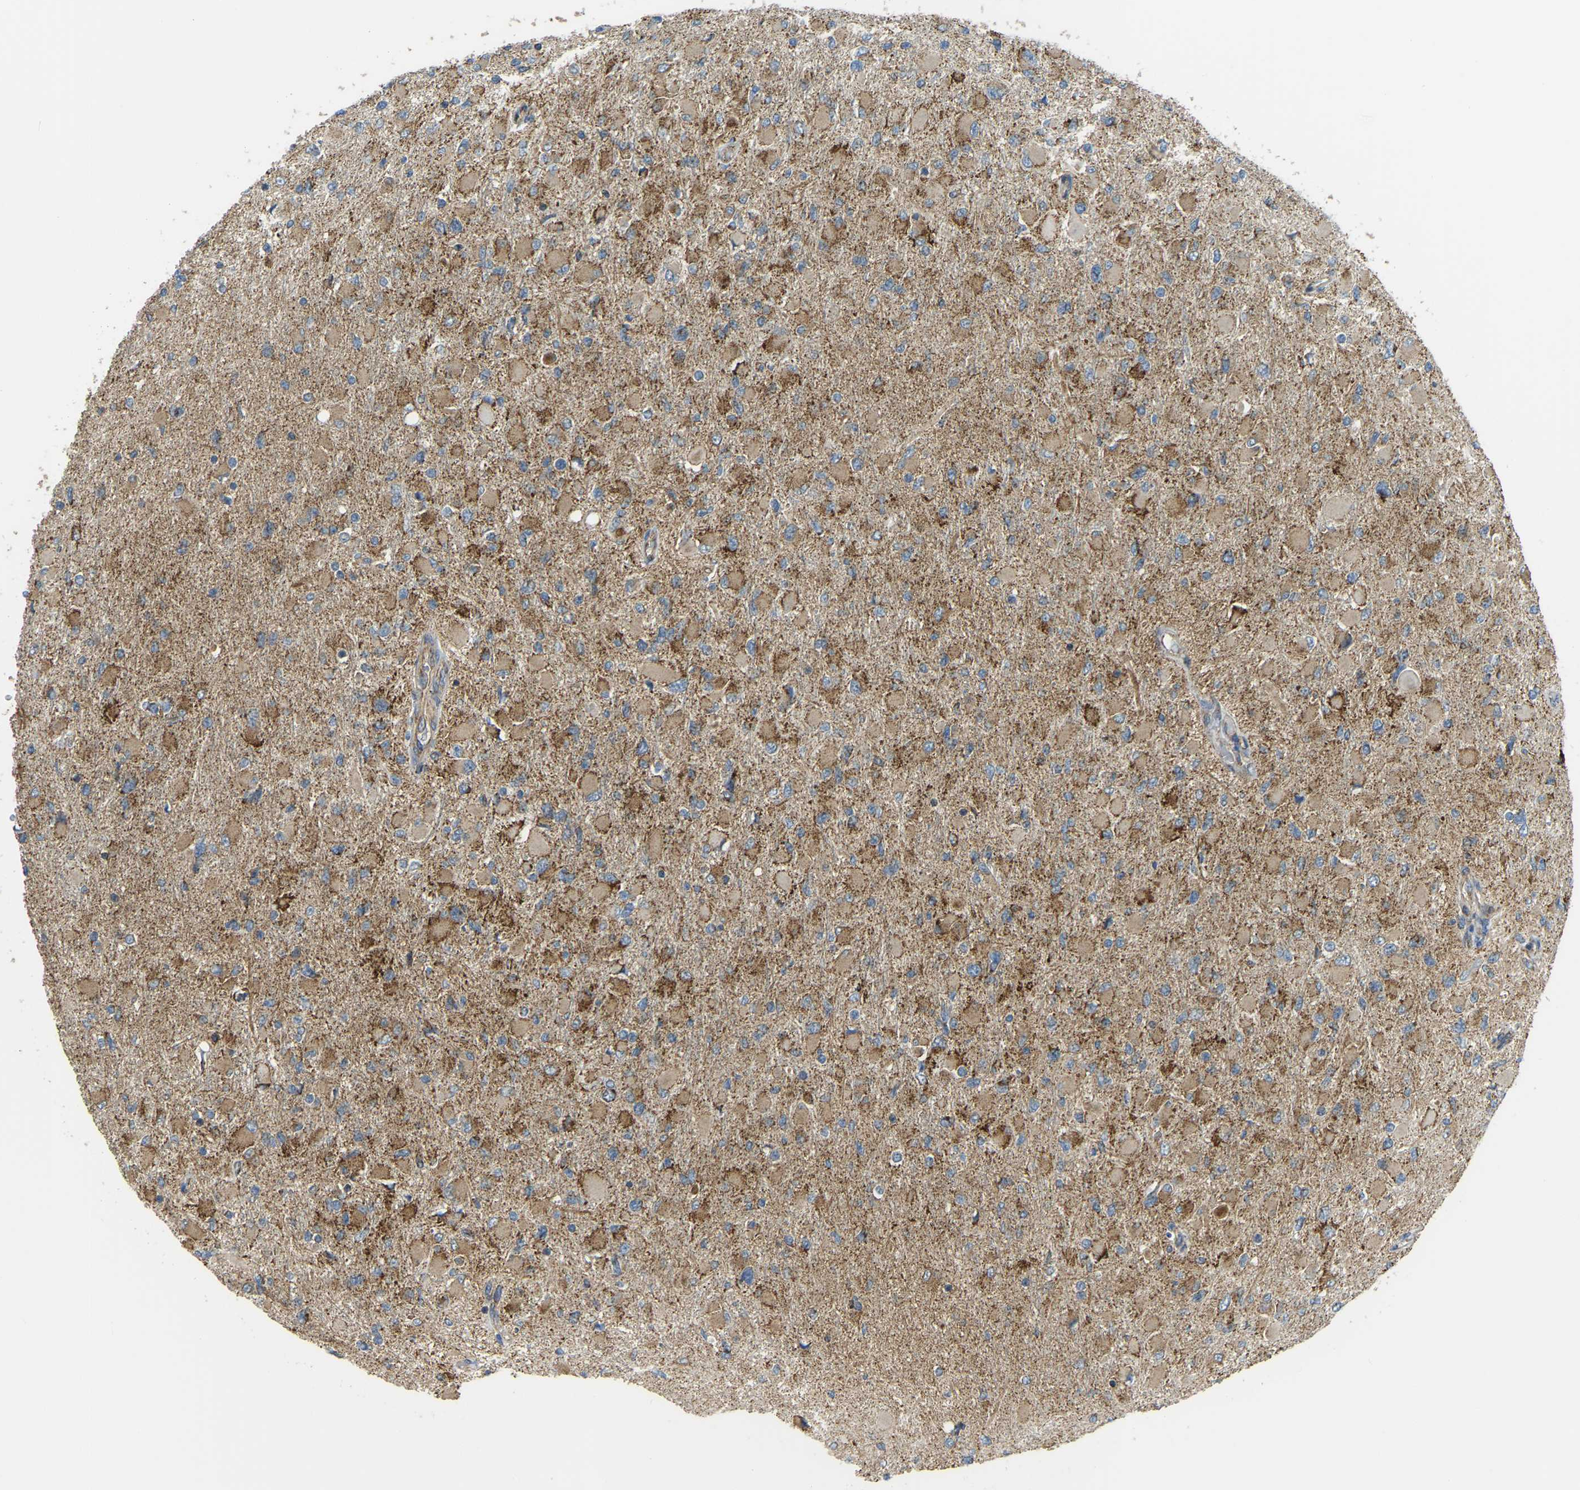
{"staining": {"intensity": "moderate", "quantity": ">75%", "location": "cytoplasmic/membranous"}, "tissue": "glioma", "cell_type": "Tumor cells", "image_type": "cancer", "snomed": [{"axis": "morphology", "description": "Glioma, malignant, High grade"}, {"axis": "topography", "description": "Cerebral cortex"}], "caption": "Immunohistochemical staining of glioma exhibits moderate cytoplasmic/membranous protein positivity in about >75% of tumor cells.", "gene": "PSMD7", "patient": {"sex": "female", "age": 36}}